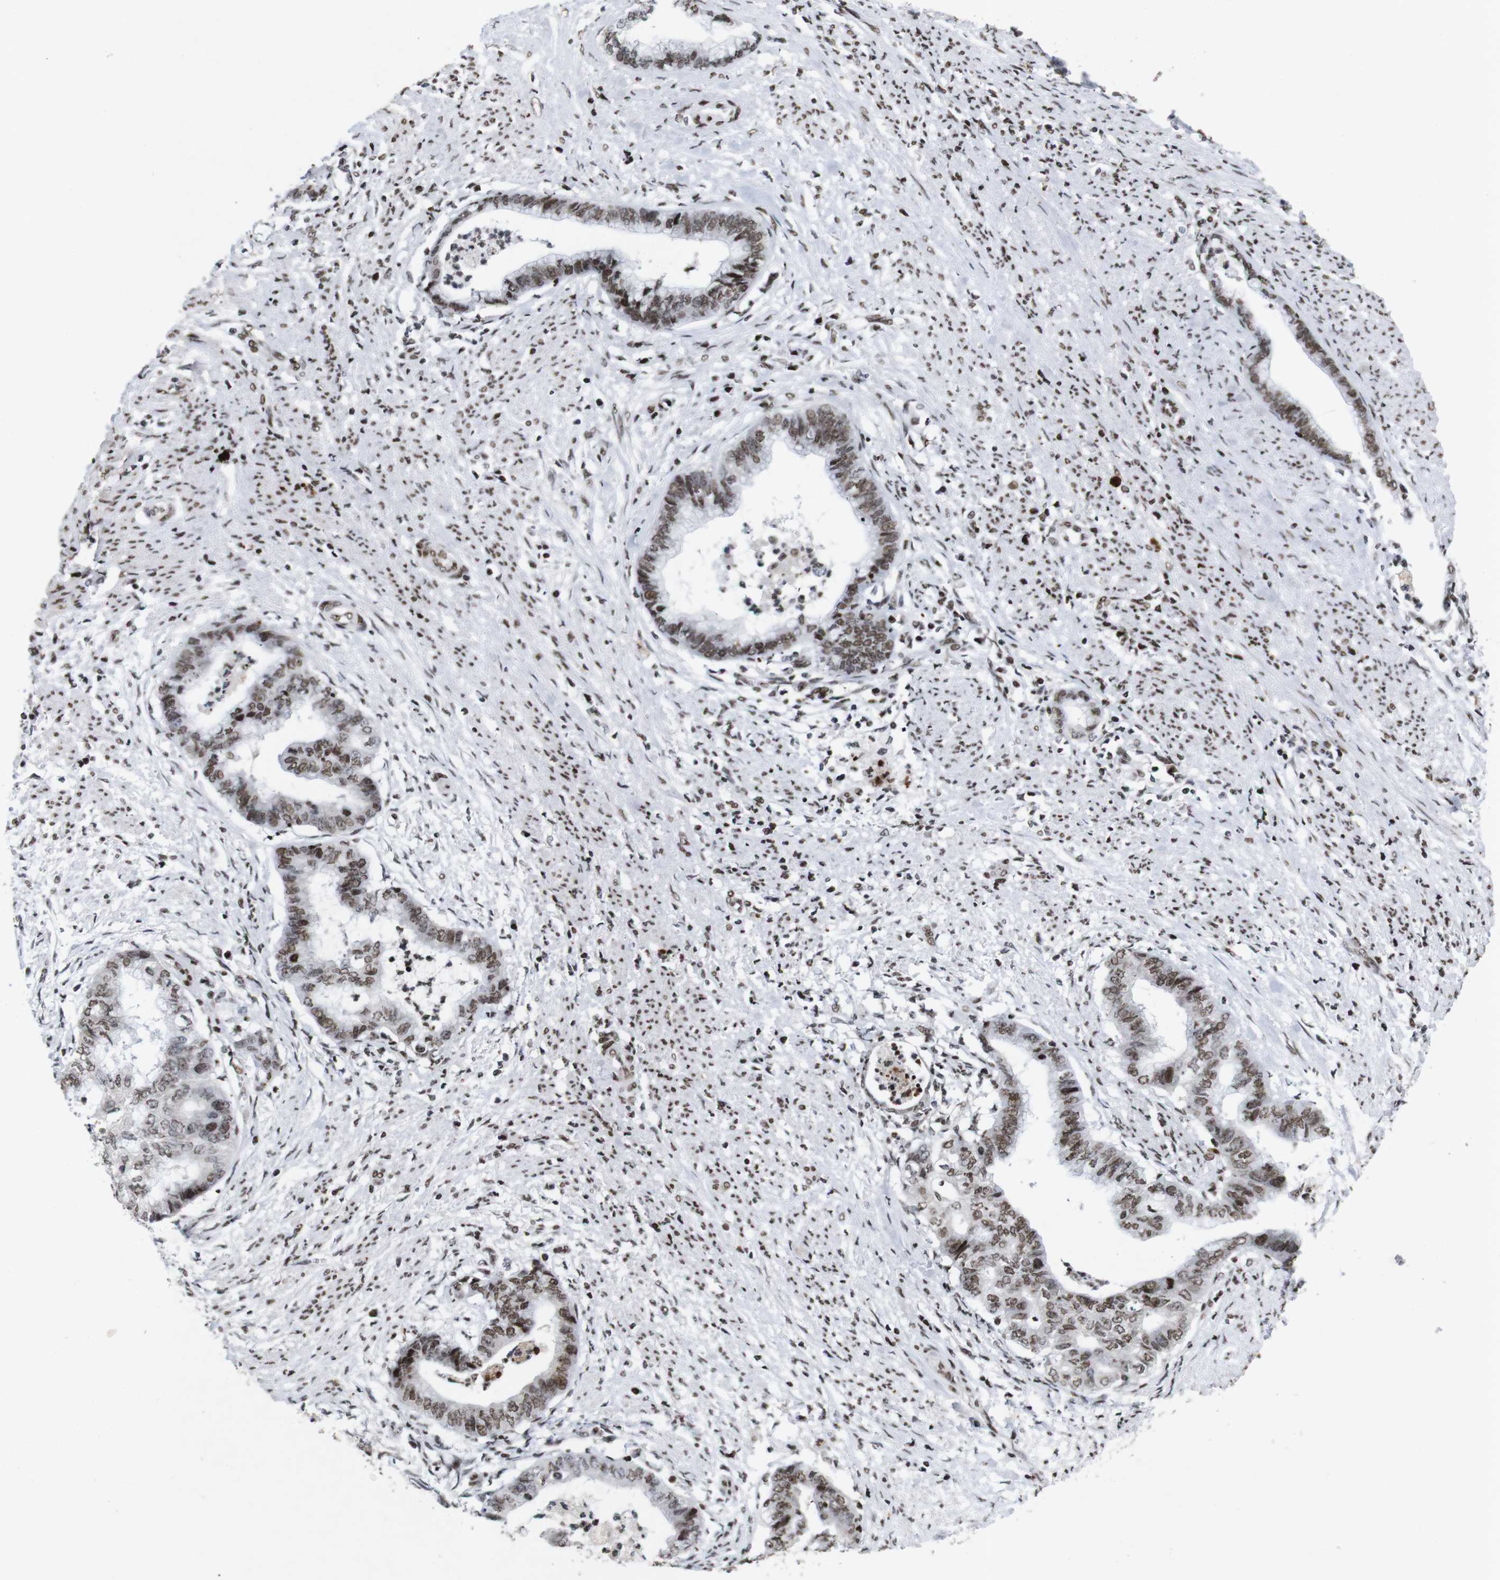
{"staining": {"intensity": "moderate", "quantity": ">75%", "location": "nuclear"}, "tissue": "endometrial cancer", "cell_type": "Tumor cells", "image_type": "cancer", "snomed": [{"axis": "morphology", "description": "Necrosis, NOS"}, {"axis": "morphology", "description": "Adenocarcinoma, NOS"}, {"axis": "topography", "description": "Endometrium"}], "caption": "This image reveals immunohistochemistry (IHC) staining of human endometrial cancer (adenocarcinoma), with medium moderate nuclear staining in about >75% of tumor cells.", "gene": "MAGEH1", "patient": {"sex": "female", "age": 79}}